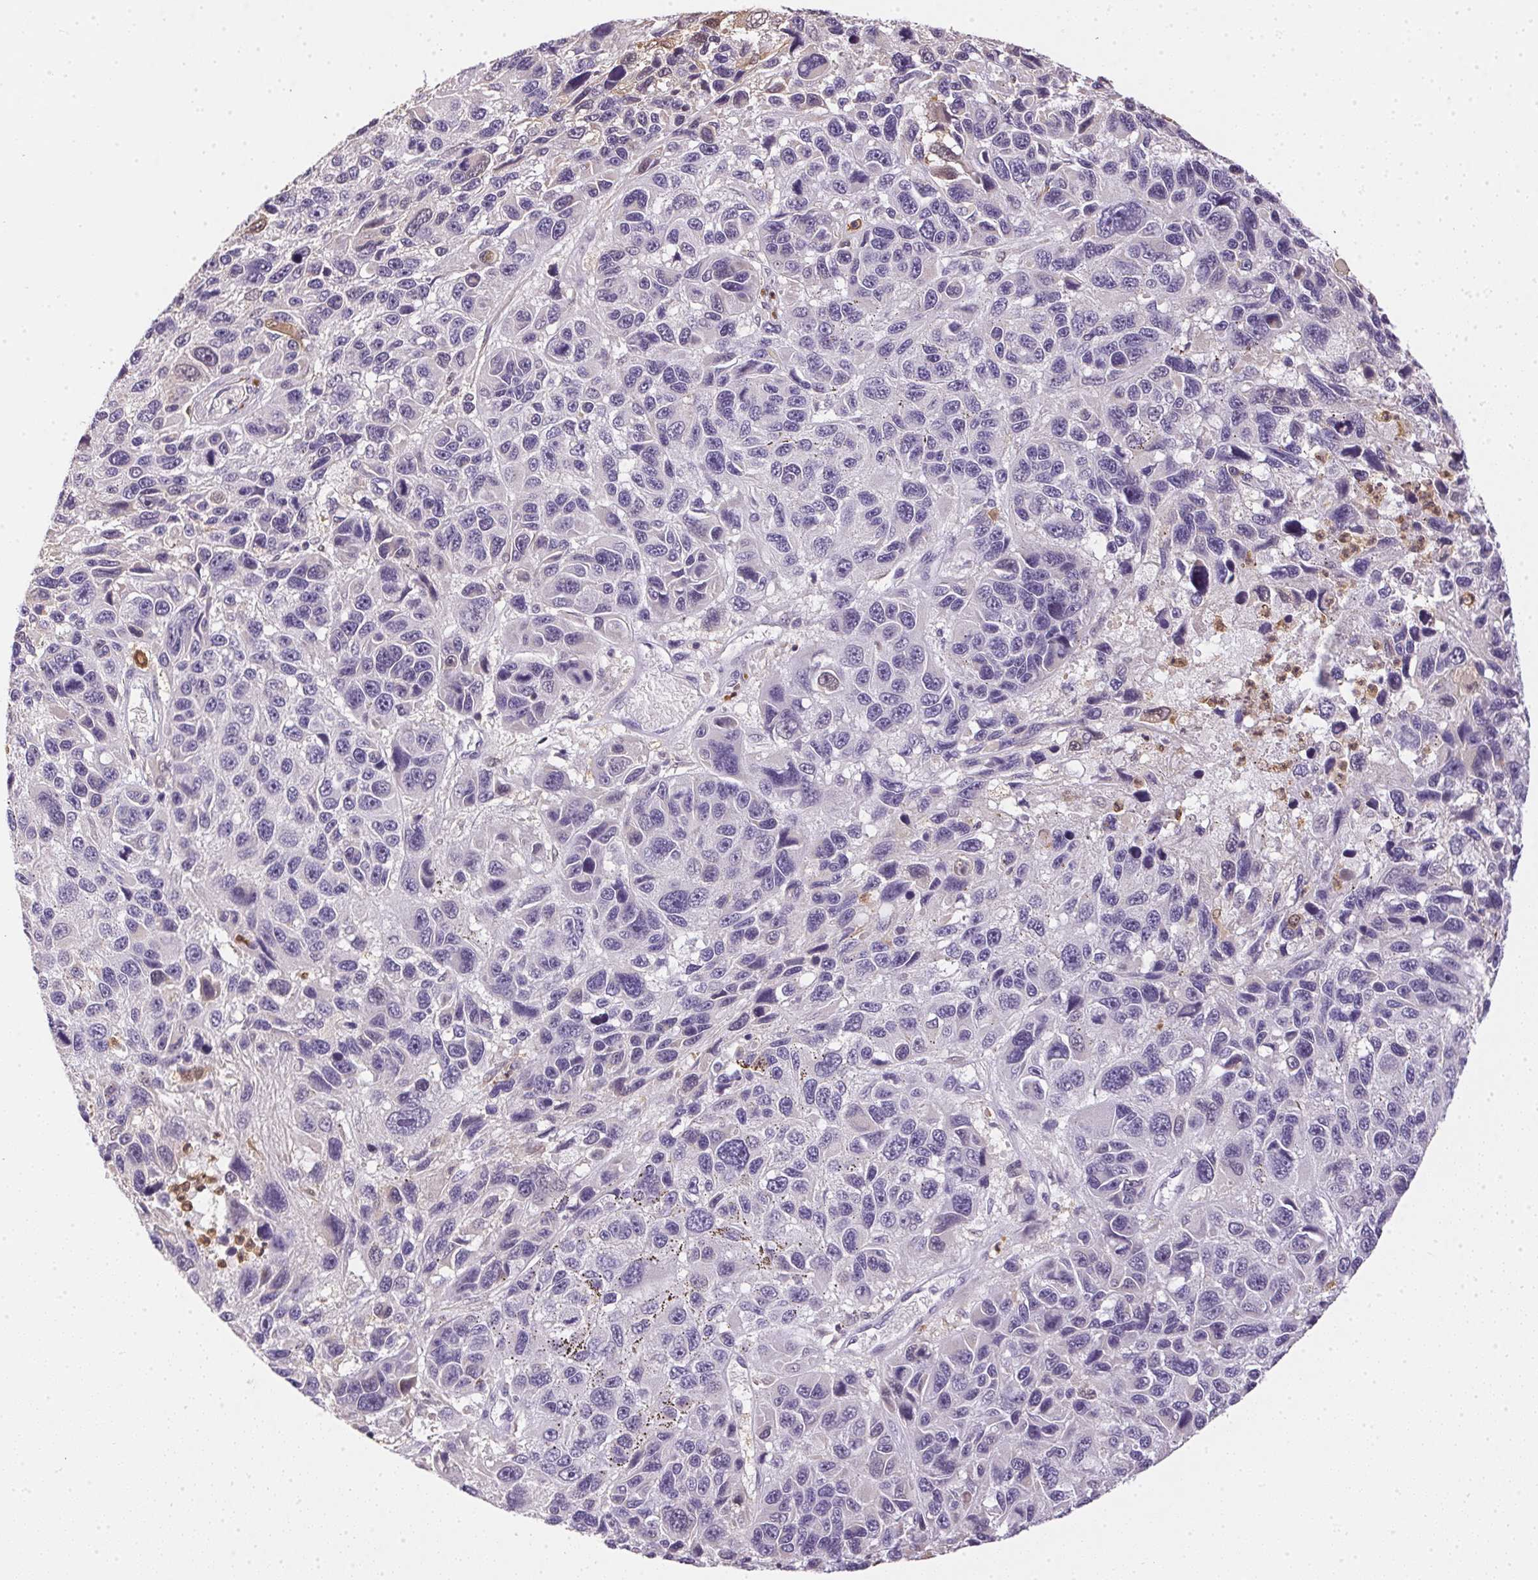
{"staining": {"intensity": "negative", "quantity": "none", "location": "none"}, "tissue": "melanoma", "cell_type": "Tumor cells", "image_type": "cancer", "snomed": [{"axis": "morphology", "description": "Malignant melanoma, NOS"}, {"axis": "topography", "description": "Skin"}], "caption": "Histopathology image shows no protein expression in tumor cells of melanoma tissue.", "gene": "S100A3", "patient": {"sex": "male", "age": 53}}